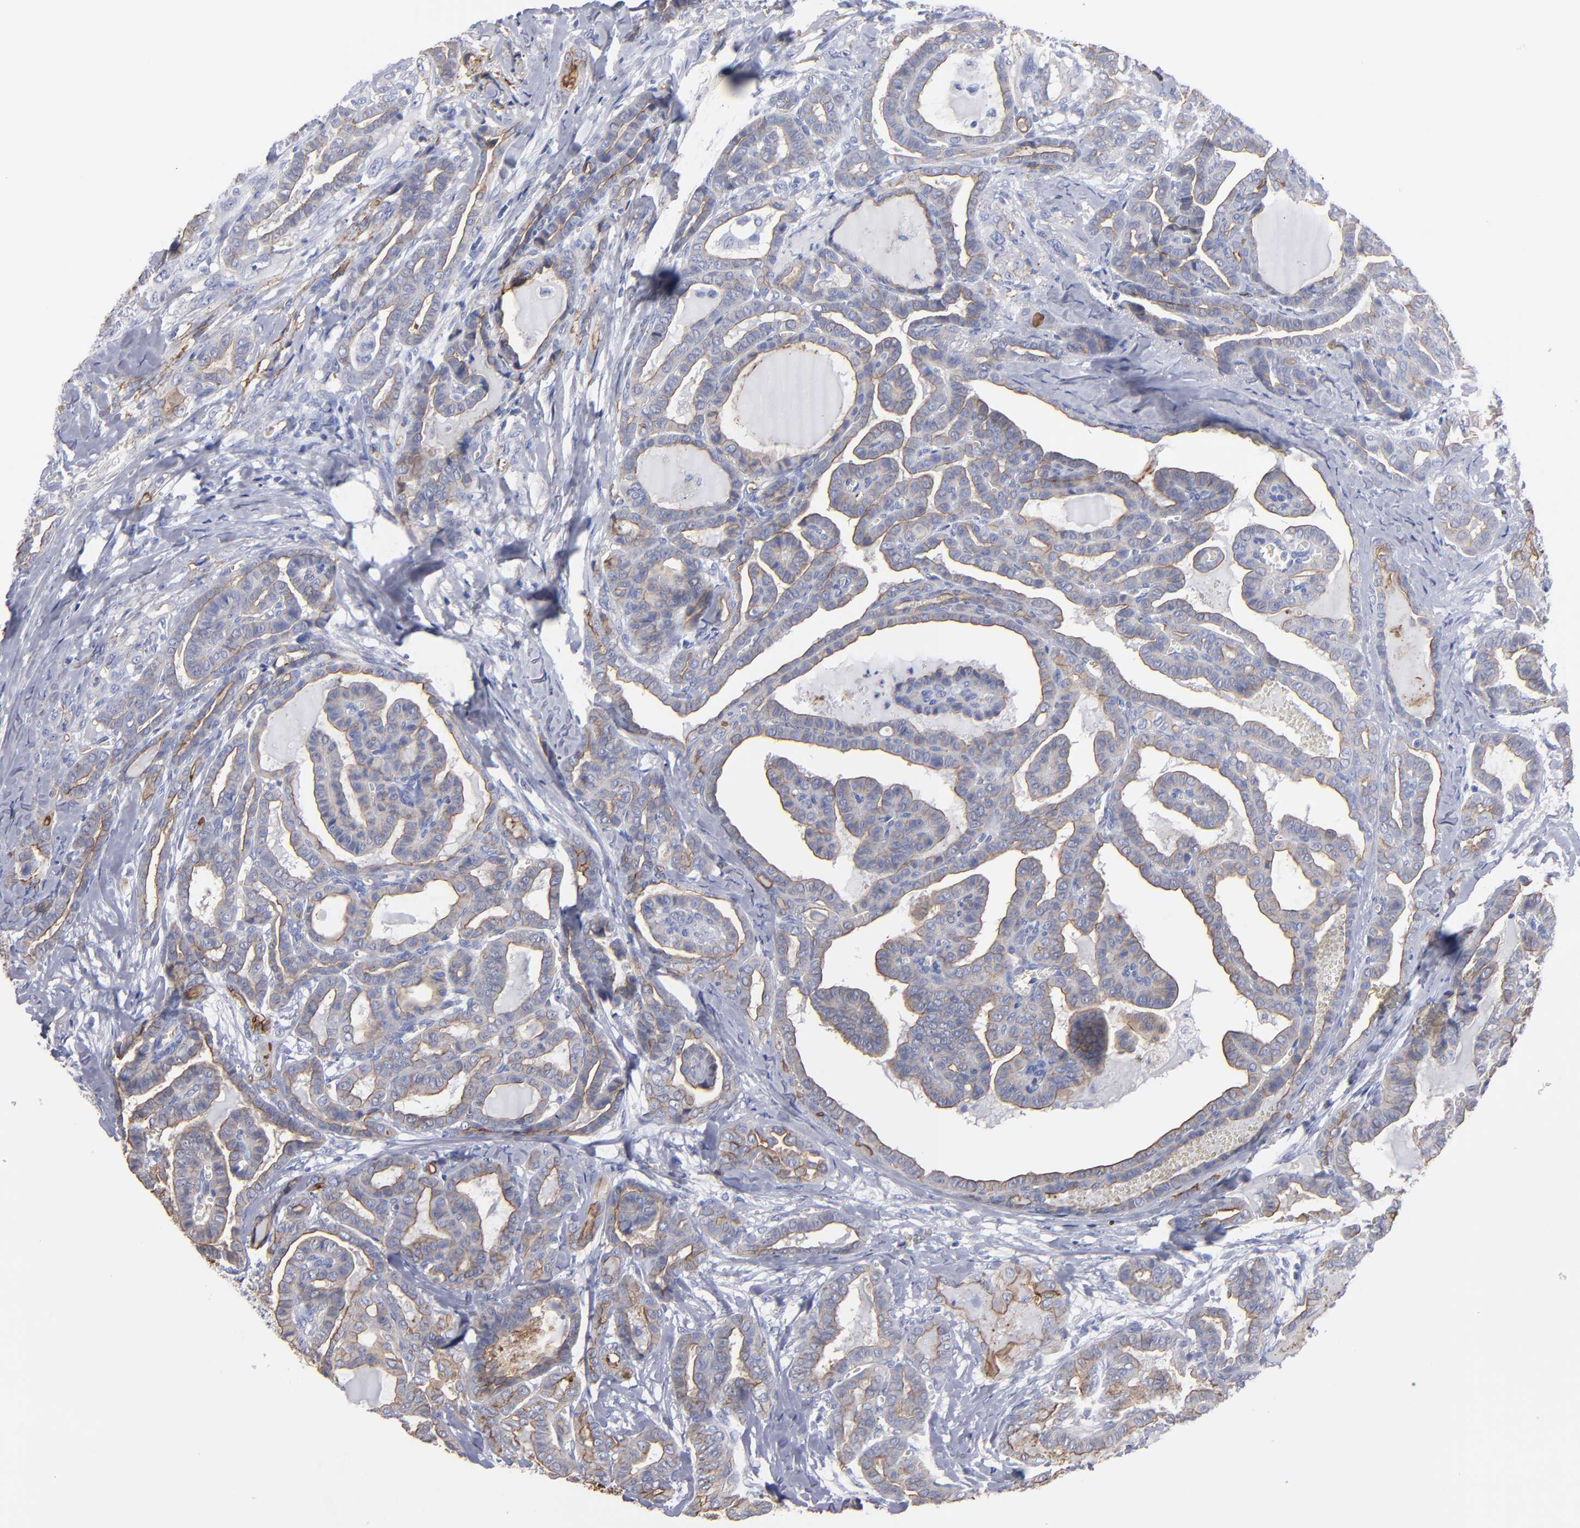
{"staining": {"intensity": "weak", "quantity": "<25%", "location": "cytoplasmic/membranous"}, "tissue": "thyroid cancer", "cell_type": "Tumor cells", "image_type": "cancer", "snomed": [{"axis": "morphology", "description": "Carcinoma, NOS"}, {"axis": "topography", "description": "Thyroid gland"}], "caption": "Immunohistochemistry (IHC) of thyroid carcinoma reveals no staining in tumor cells.", "gene": "TM4SF1", "patient": {"sex": "female", "age": 91}}